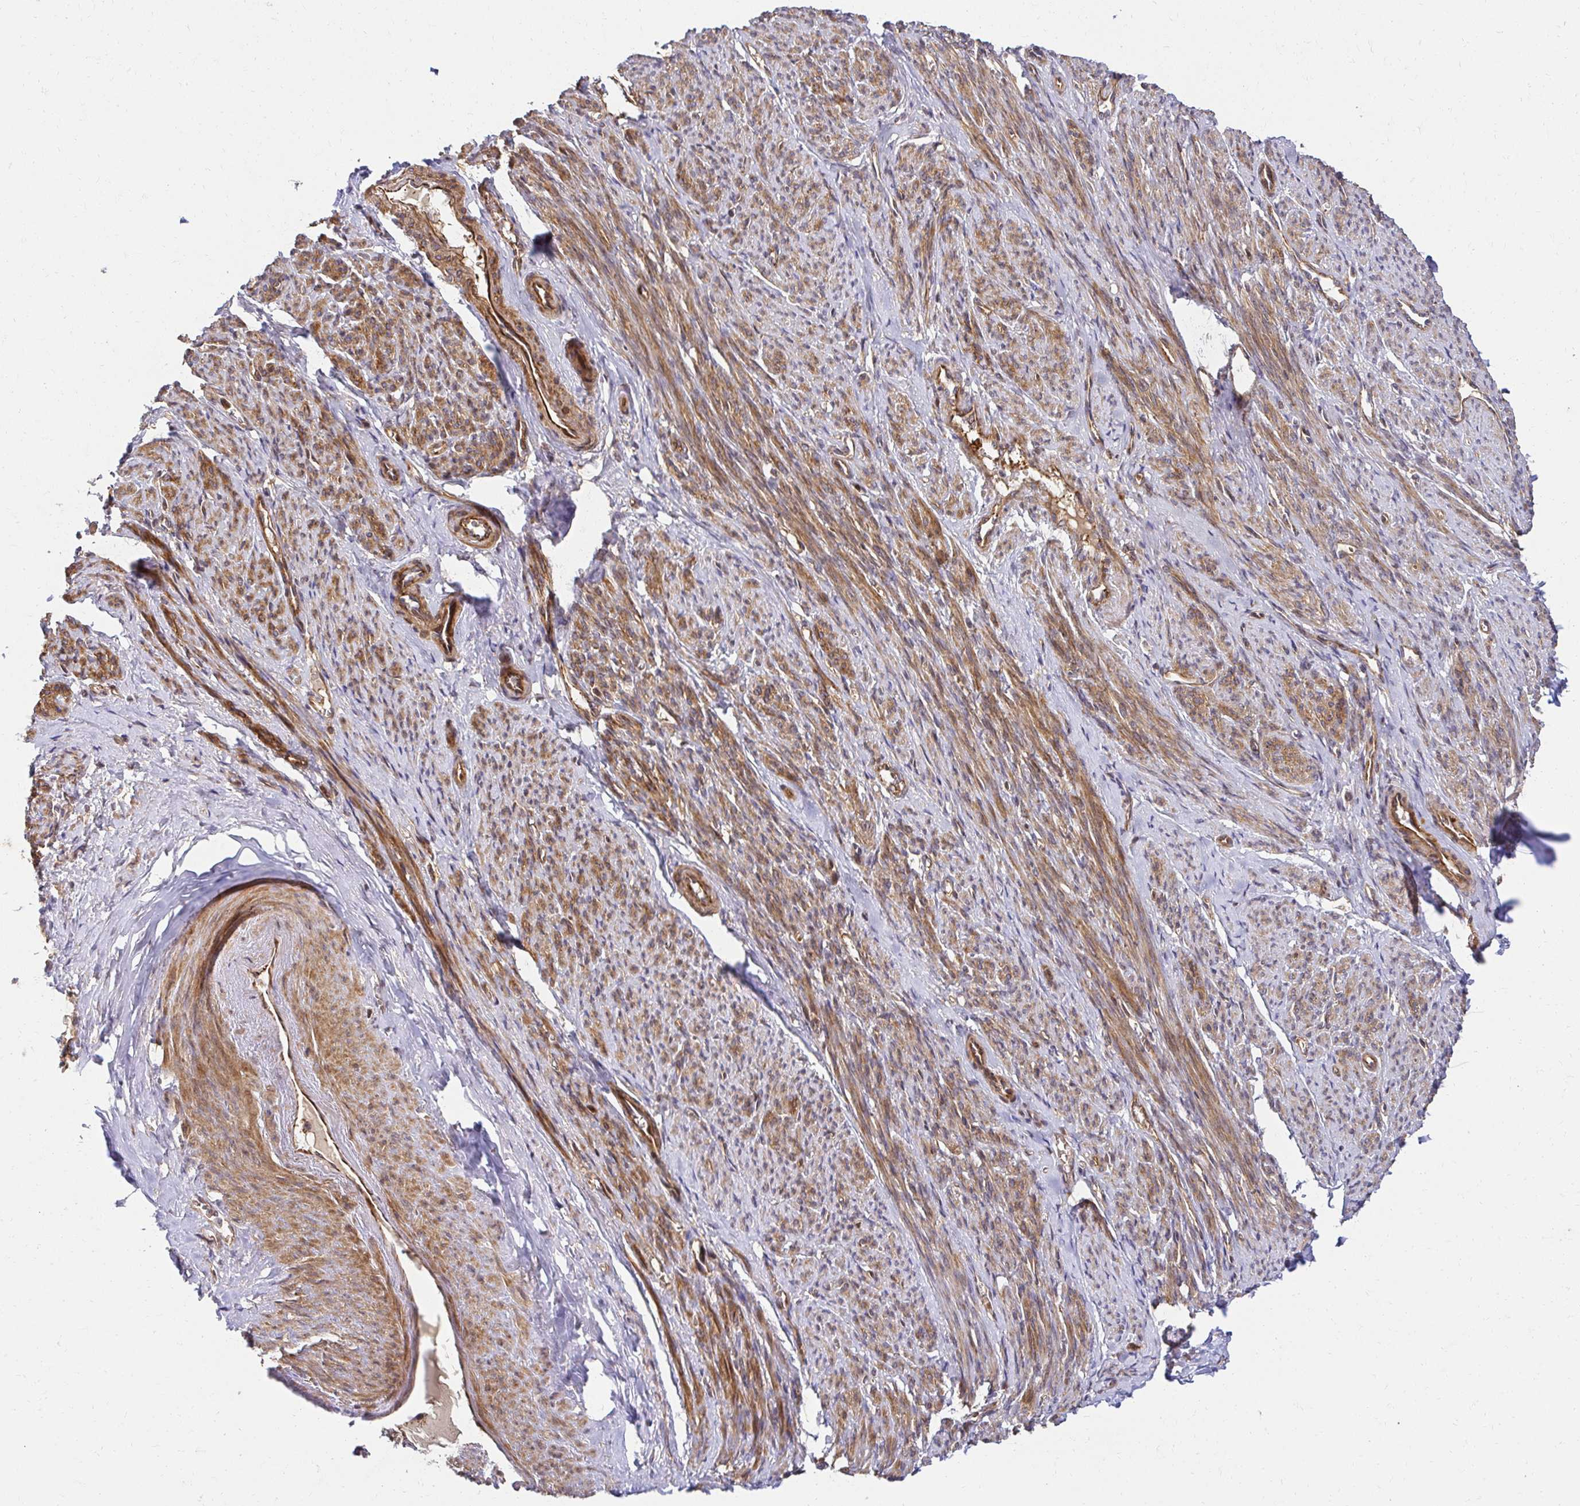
{"staining": {"intensity": "moderate", "quantity": ">75%", "location": "cytoplasmic/membranous"}, "tissue": "smooth muscle", "cell_type": "Smooth muscle cells", "image_type": "normal", "snomed": [{"axis": "morphology", "description": "Normal tissue, NOS"}, {"axis": "topography", "description": "Smooth muscle"}], "caption": "Immunohistochemical staining of unremarkable human smooth muscle shows >75% levels of moderate cytoplasmic/membranous protein staining in about >75% of smooth muscle cells.", "gene": "PSMA4", "patient": {"sex": "female", "age": 65}}